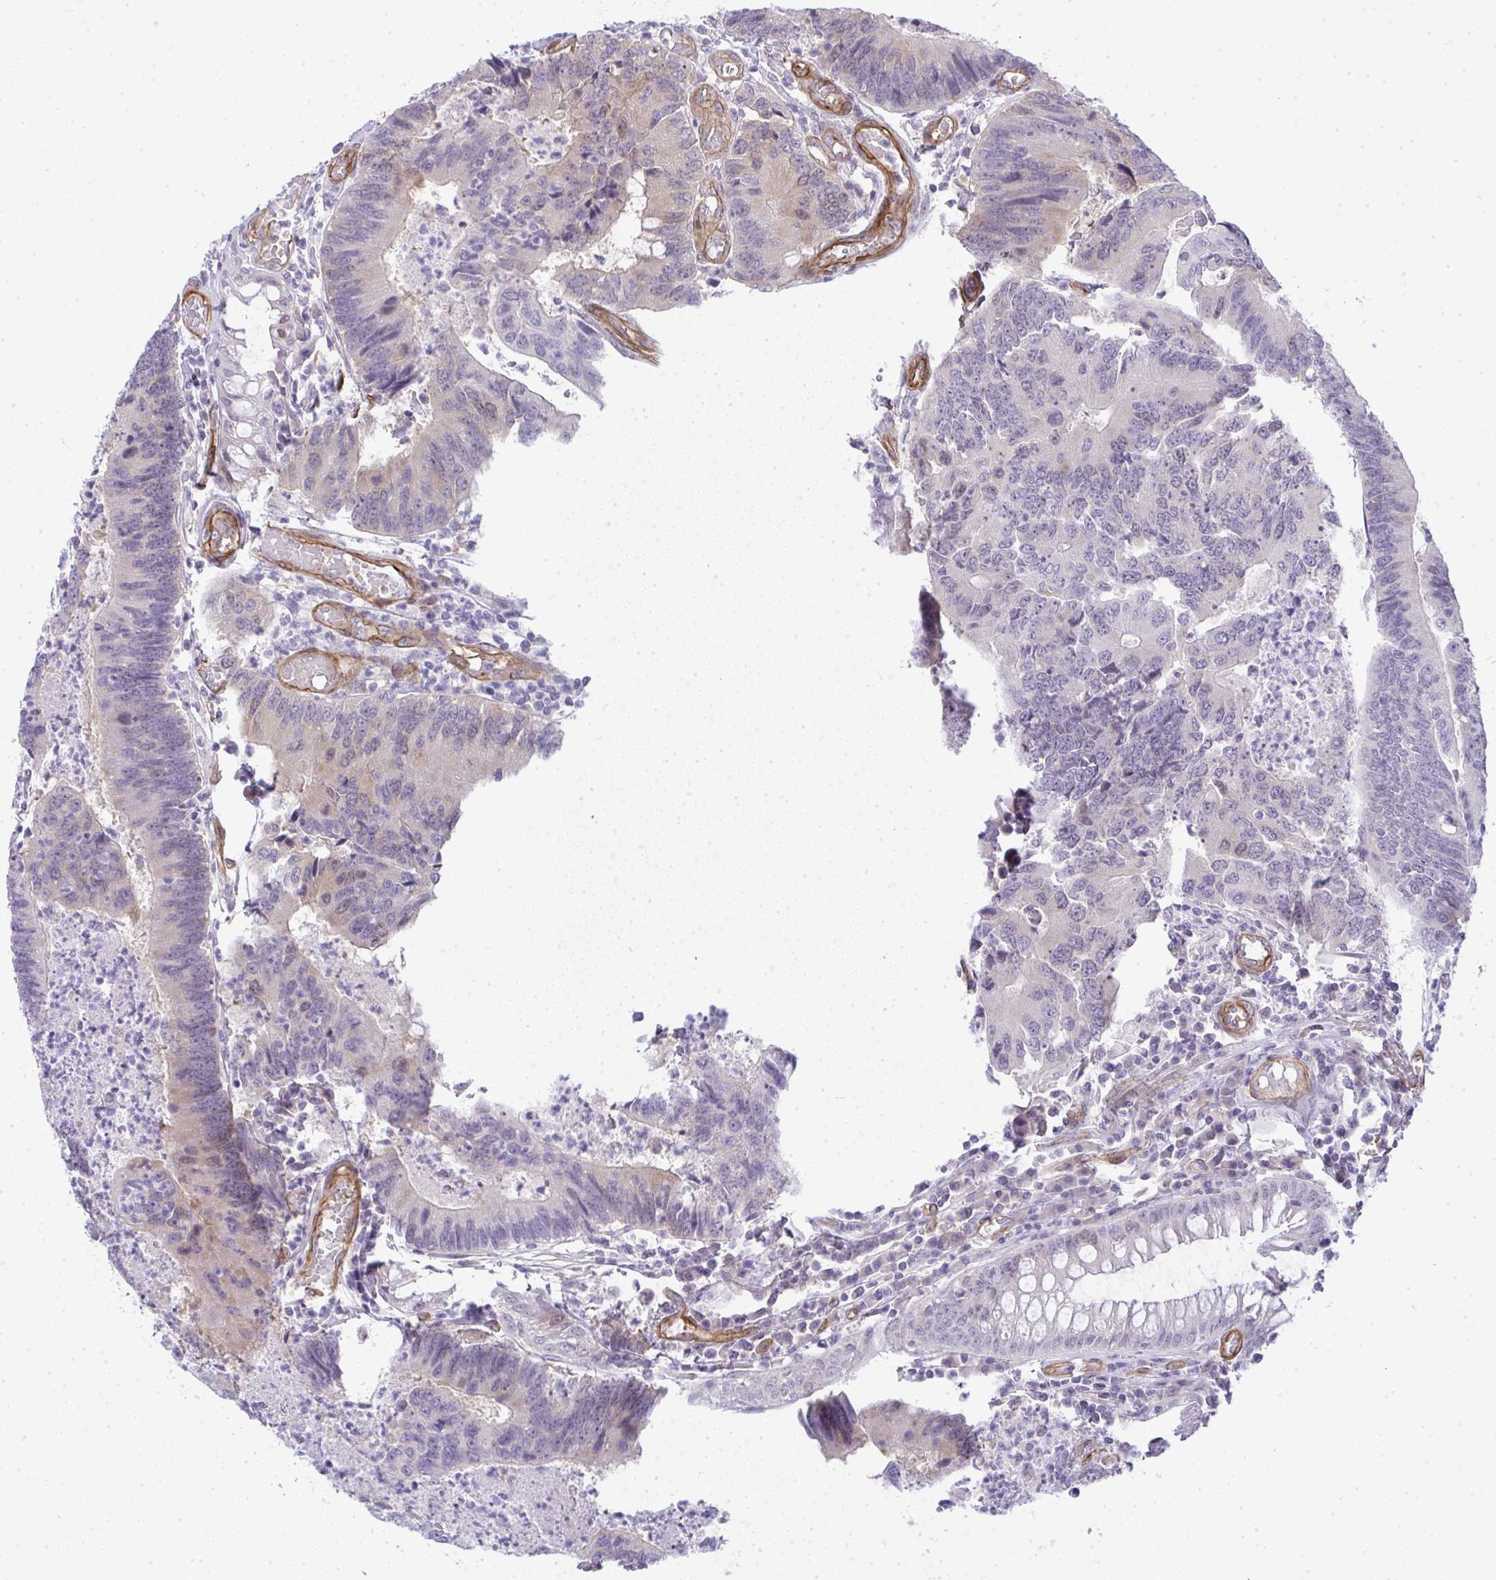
{"staining": {"intensity": "negative", "quantity": "none", "location": "none"}, "tissue": "colorectal cancer", "cell_type": "Tumor cells", "image_type": "cancer", "snomed": [{"axis": "morphology", "description": "Adenocarcinoma, NOS"}, {"axis": "topography", "description": "Colon"}], "caption": "Colorectal cancer was stained to show a protein in brown. There is no significant expression in tumor cells.", "gene": "UBE2S", "patient": {"sex": "female", "age": 67}}